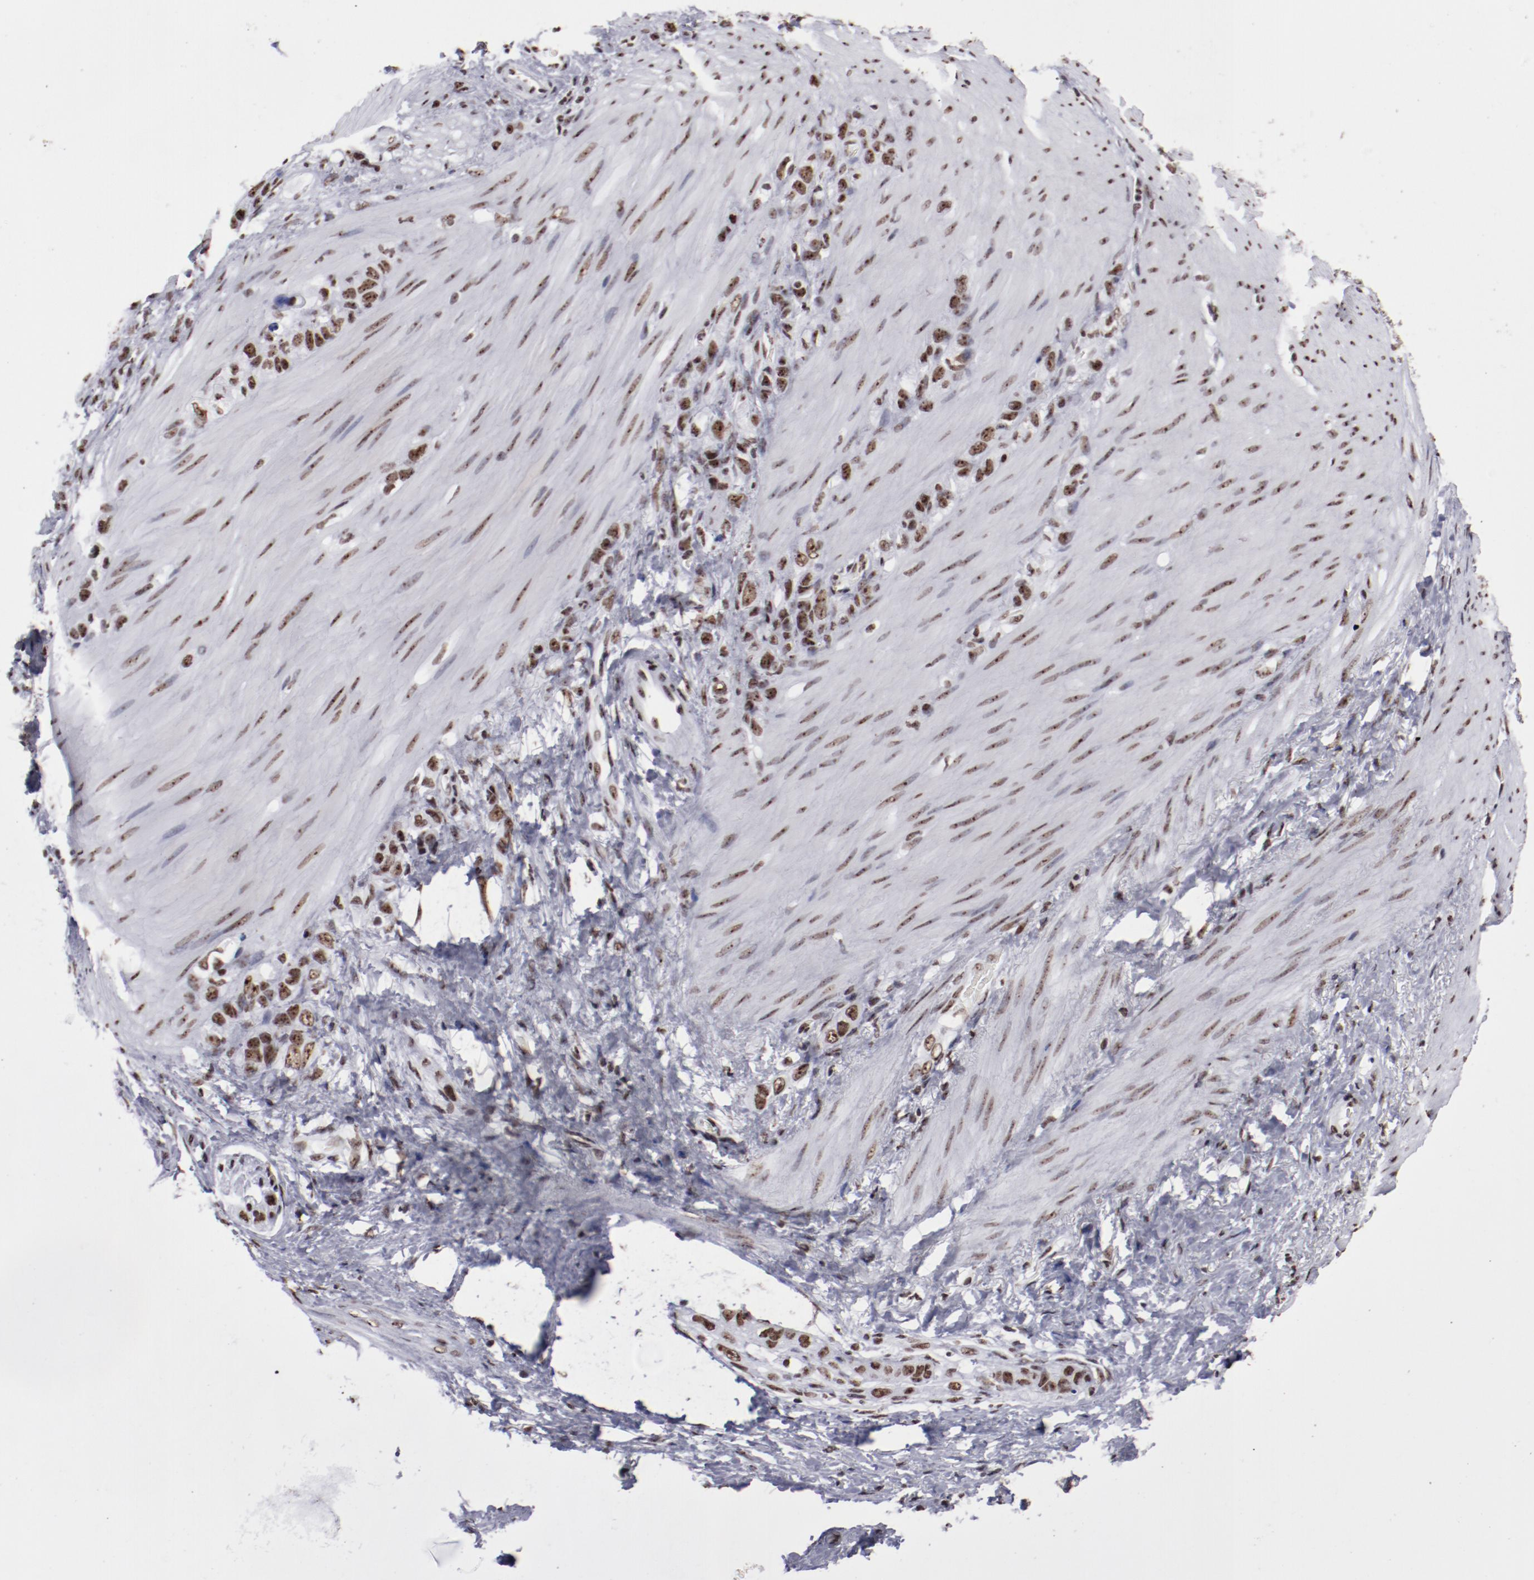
{"staining": {"intensity": "moderate", "quantity": ">75%", "location": "nuclear"}, "tissue": "stomach cancer", "cell_type": "Tumor cells", "image_type": "cancer", "snomed": [{"axis": "morphology", "description": "Normal tissue, NOS"}, {"axis": "morphology", "description": "Adenocarcinoma, NOS"}, {"axis": "morphology", "description": "Adenocarcinoma, High grade"}, {"axis": "topography", "description": "Stomach, upper"}, {"axis": "topography", "description": "Stomach"}], "caption": "Protein expression analysis of high-grade adenocarcinoma (stomach) exhibits moderate nuclear expression in about >75% of tumor cells. (DAB IHC with brightfield microscopy, high magnification).", "gene": "HNRNPA2B1", "patient": {"sex": "female", "age": 65}}